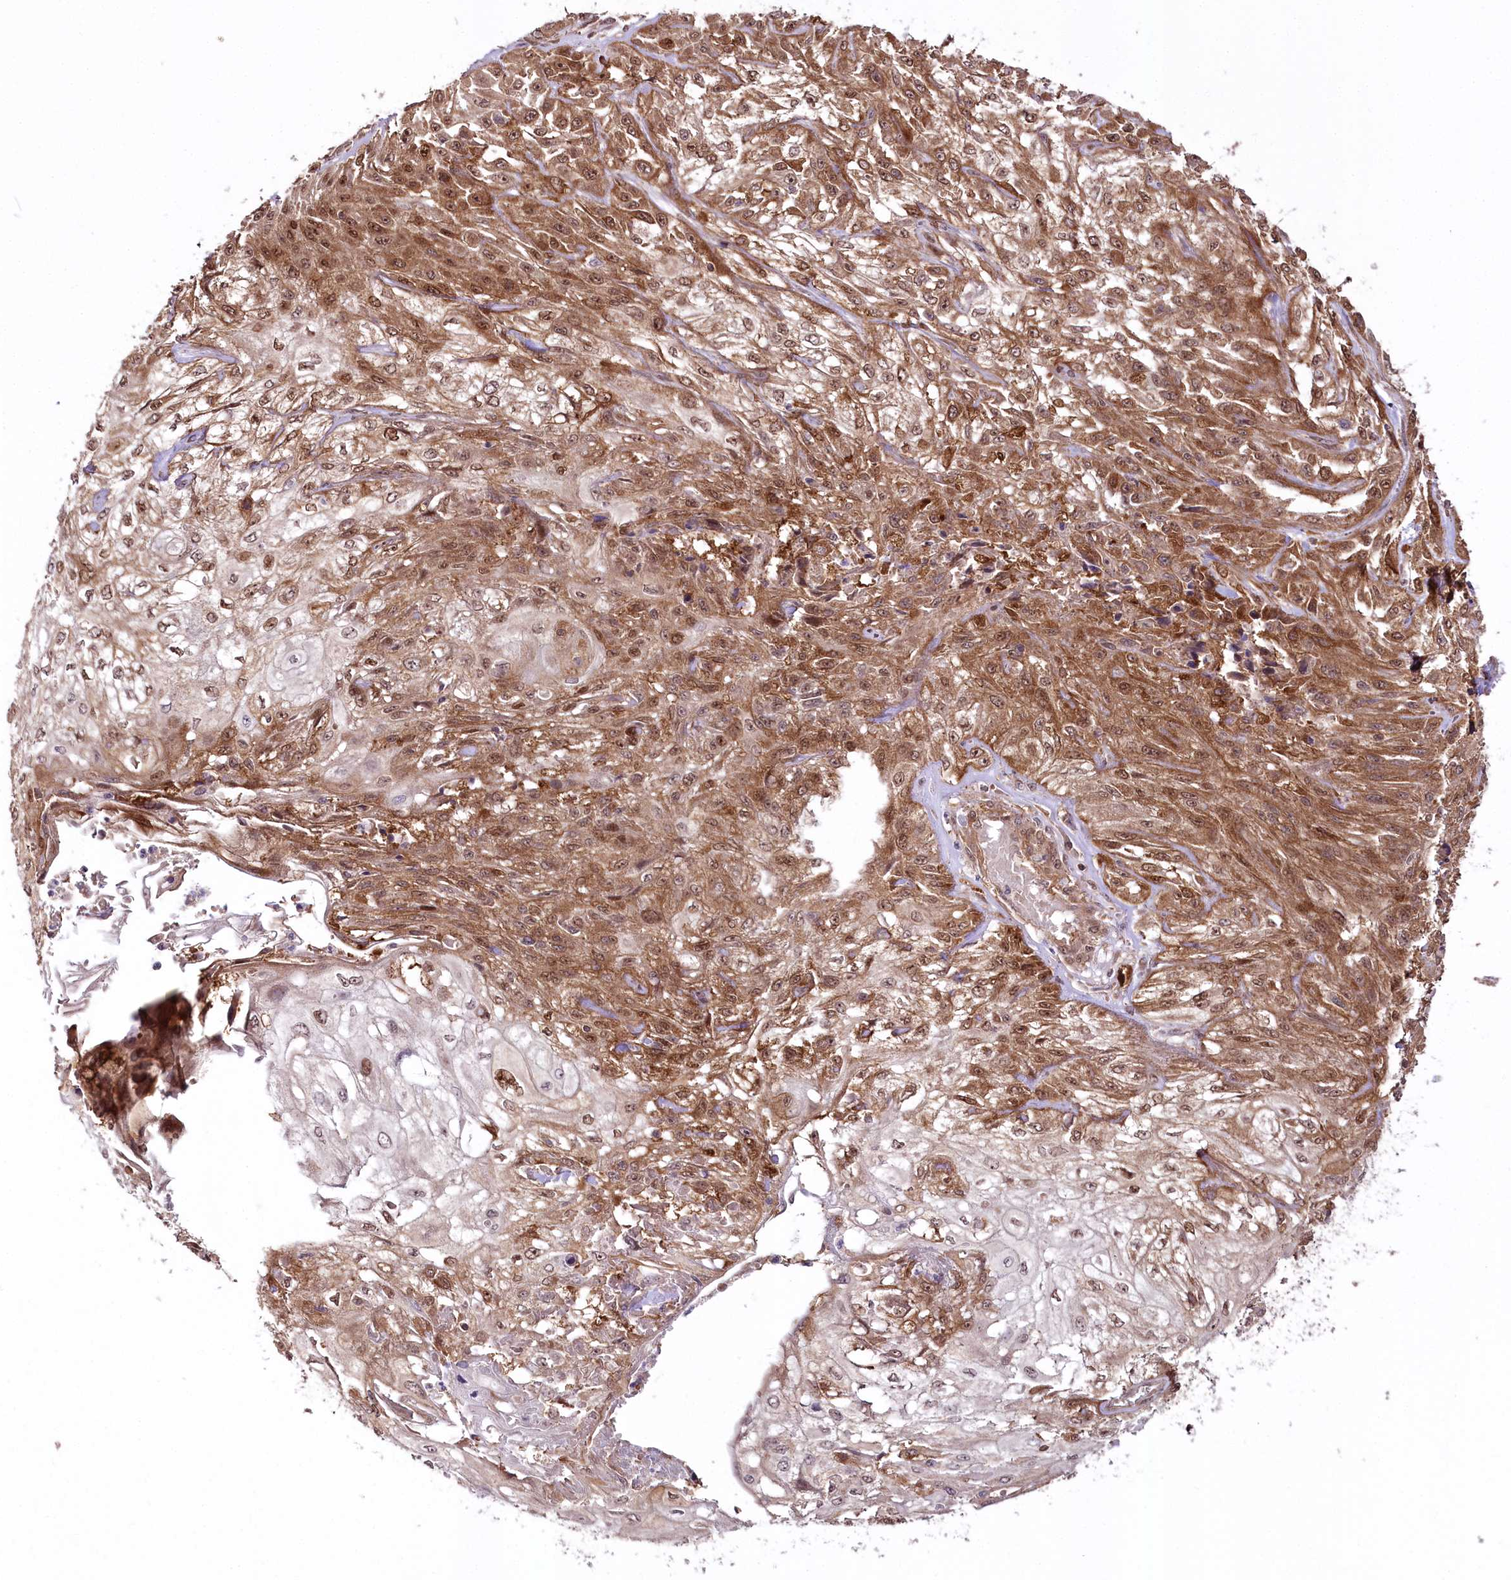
{"staining": {"intensity": "moderate", "quantity": ">75%", "location": "cytoplasmic/membranous,nuclear"}, "tissue": "skin cancer", "cell_type": "Tumor cells", "image_type": "cancer", "snomed": [{"axis": "morphology", "description": "Squamous cell carcinoma, NOS"}, {"axis": "morphology", "description": "Squamous cell carcinoma, metastatic, NOS"}, {"axis": "topography", "description": "Skin"}, {"axis": "topography", "description": "Lymph node"}], "caption": "Skin cancer stained for a protein shows moderate cytoplasmic/membranous and nuclear positivity in tumor cells.", "gene": "CCDC91", "patient": {"sex": "male", "age": 75}}